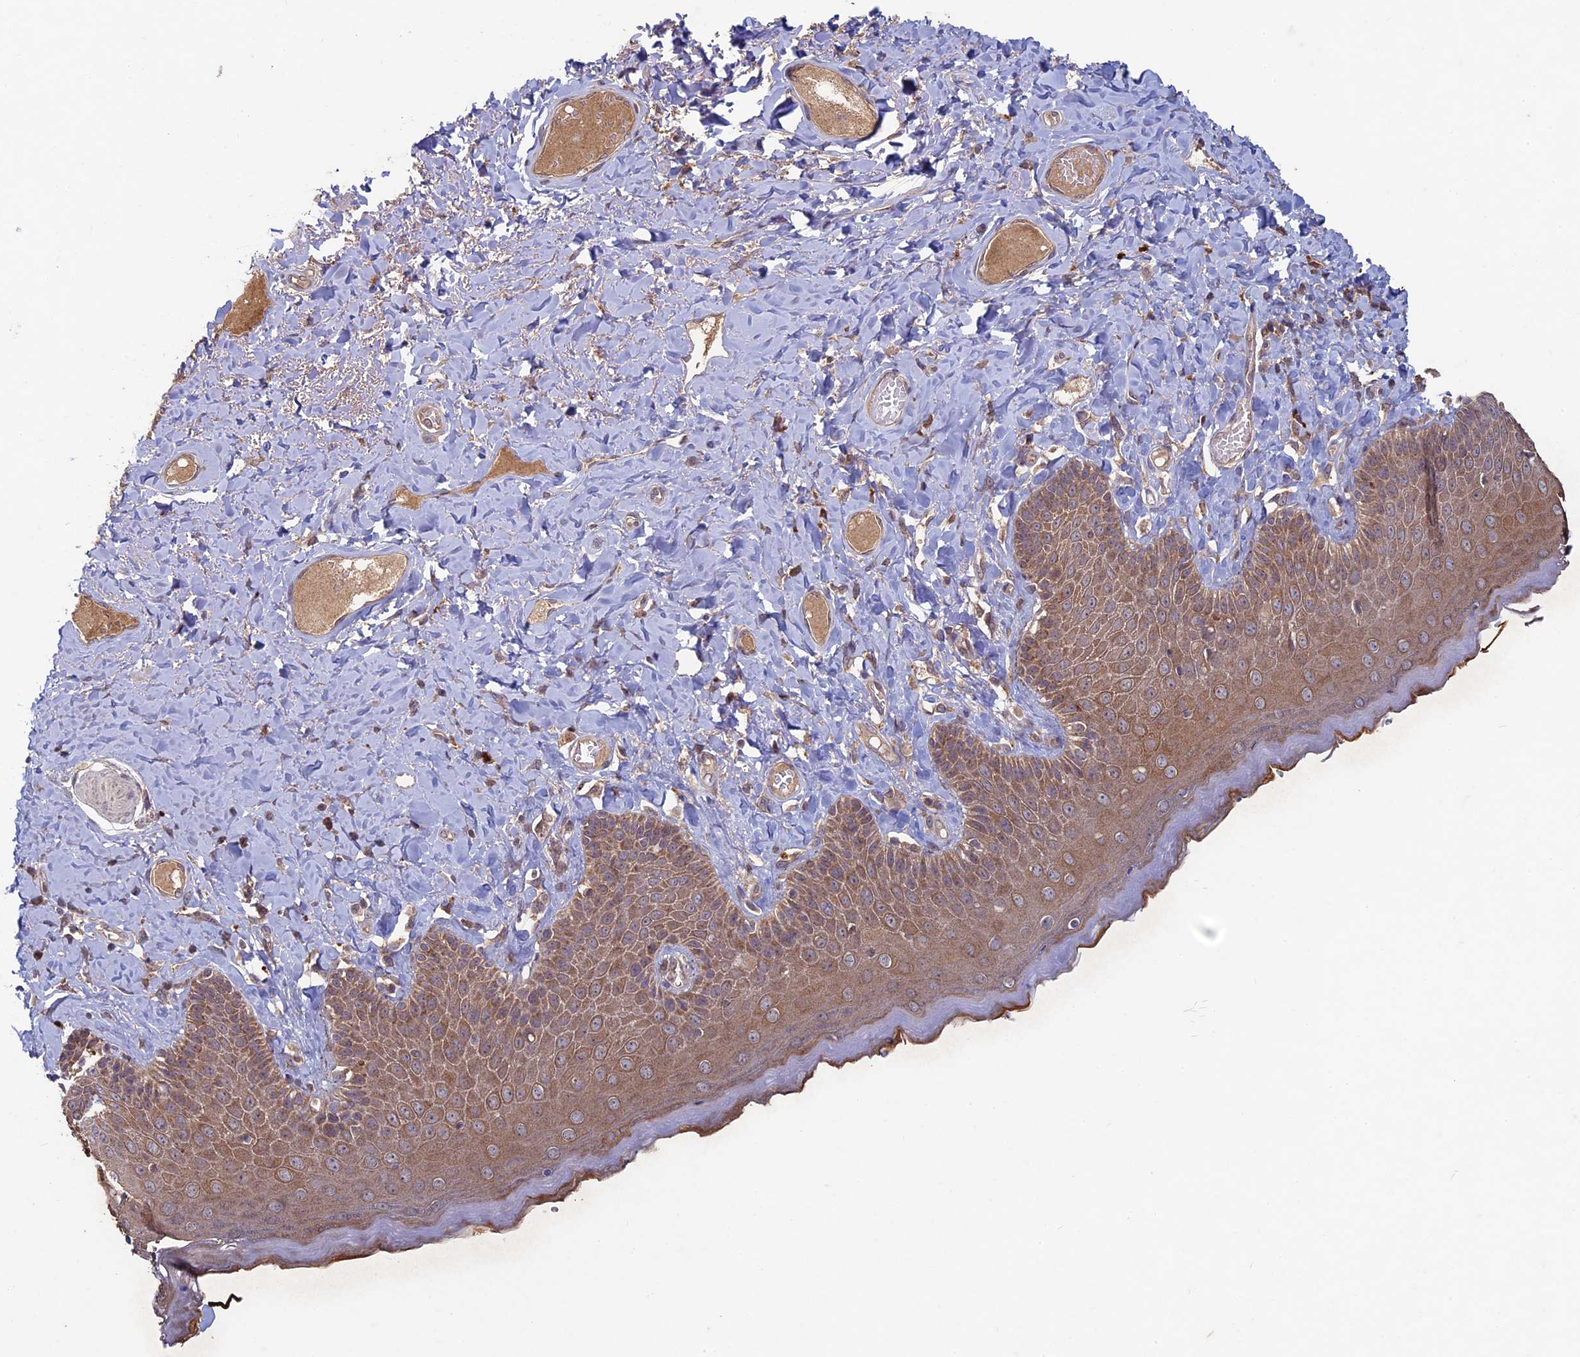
{"staining": {"intensity": "moderate", "quantity": ">75%", "location": "cytoplasmic/membranous"}, "tissue": "skin", "cell_type": "Epidermal cells", "image_type": "normal", "snomed": [{"axis": "morphology", "description": "Normal tissue, NOS"}, {"axis": "topography", "description": "Anal"}], "caption": "High-magnification brightfield microscopy of unremarkable skin stained with DAB (3,3'-diaminobenzidine) (brown) and counterstained with hematoxylin (blue). epidermal cells exhibit moderate cytoplasmic/membranous staining is appreciated in about>75% of cells. The staining is performed using DAB brown chromogen to label protein expression. The nuclei are counter-stained blue using hematoxylin.", "gene": "RCCD1", "patient": {"sex": "male", "age": 69}}